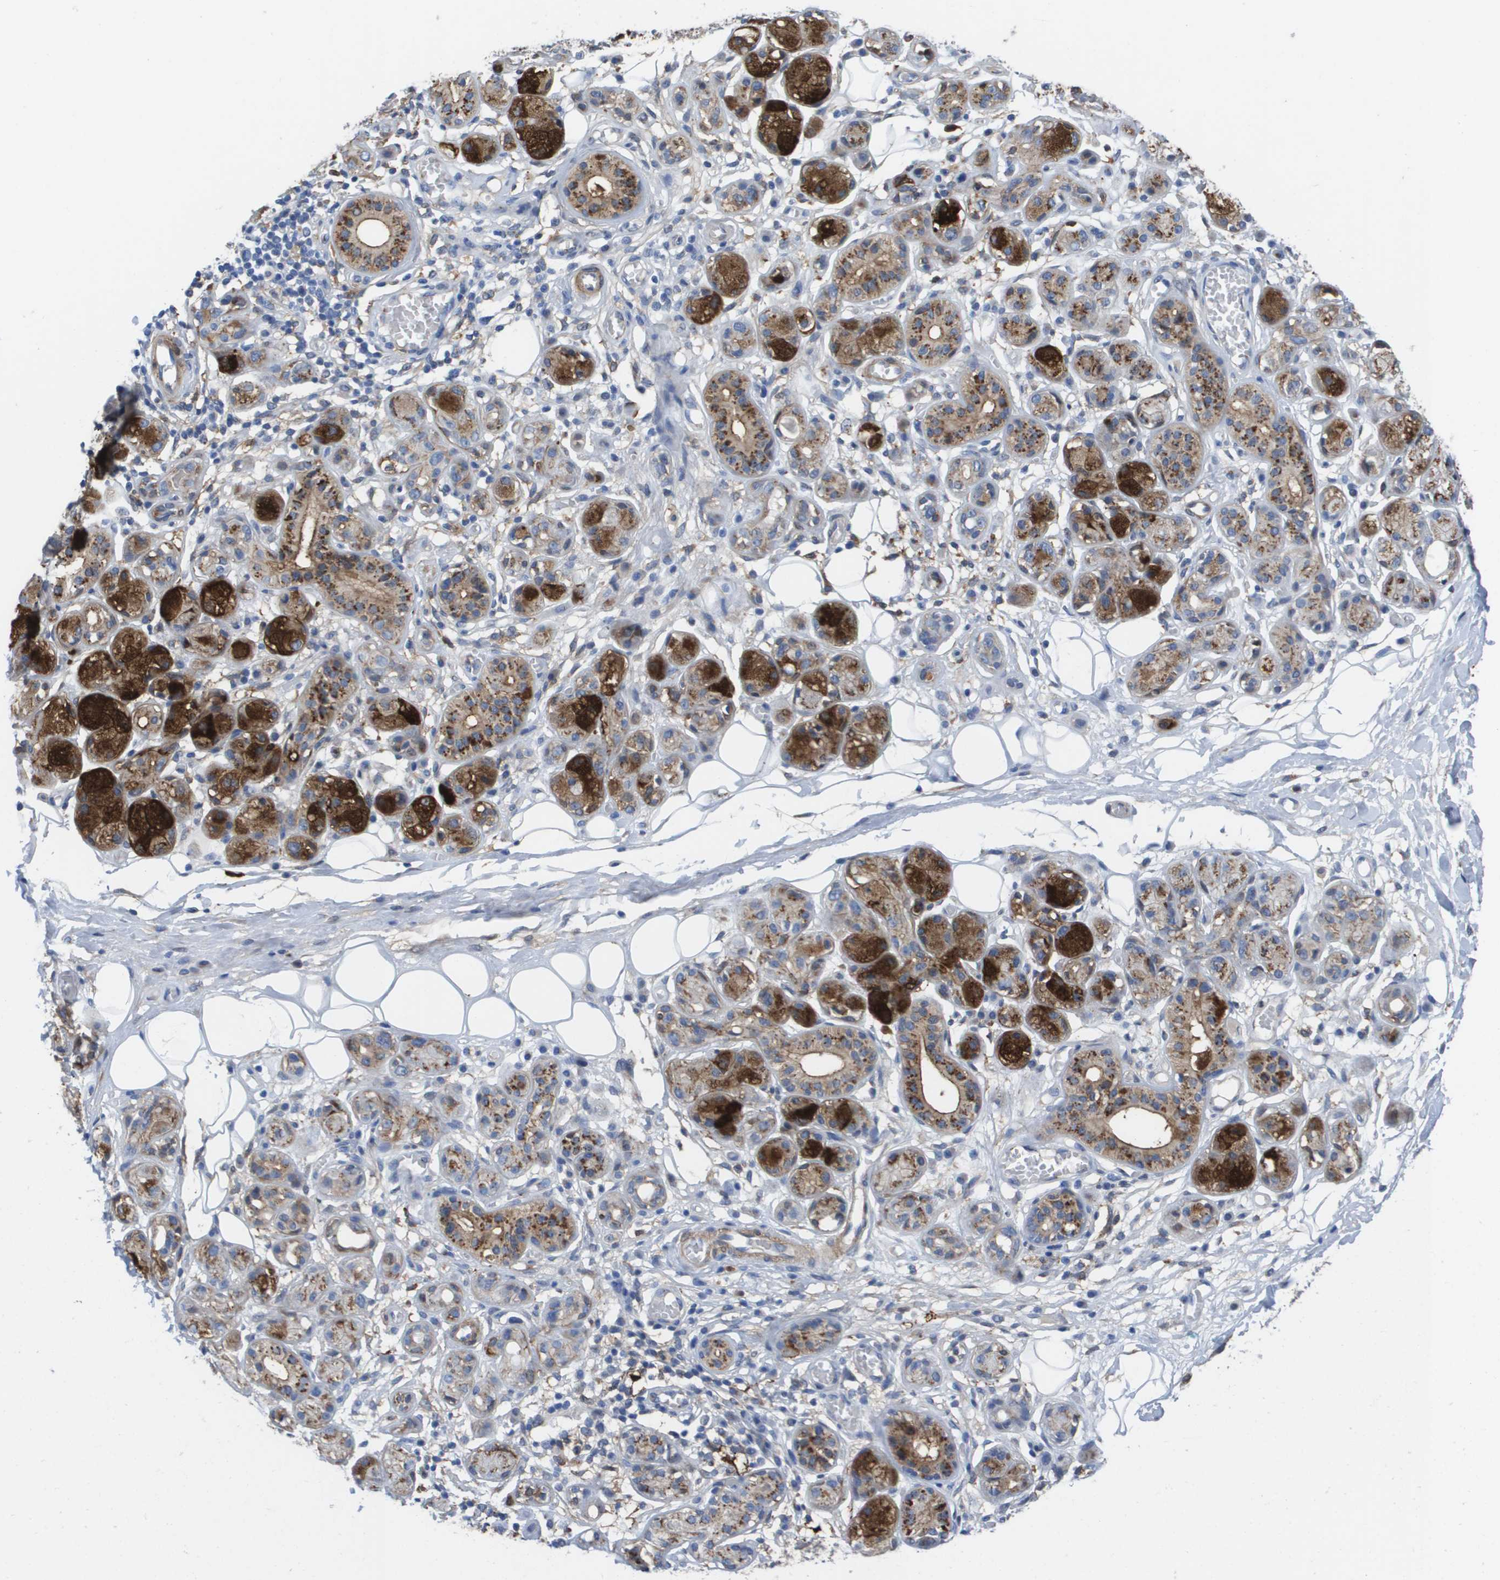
{"staining": {"intensity": "negative", "quantity": "none", "location": "none"}, "tissue": "adipose tissue", "cell_type": "Adipocytes", "image_type": "normal", "snomed": [{"axis": "morphology", "description": "Normal tissue, NOS"}, {"axis": "morphology", "description": "Inflammation, NOS"}, {"axis": "topography", "description": "Salivary gland"}, {"axis": "topography", "description": "Peripheral nerve tissue"}], "caption": "Human adipose tissue stained for a protein using immunohistochemistry (IHC) reveals no expression in adipocytes.", "gene": "SLC37A2", "patient": {"sex": "female", "age": 75}}